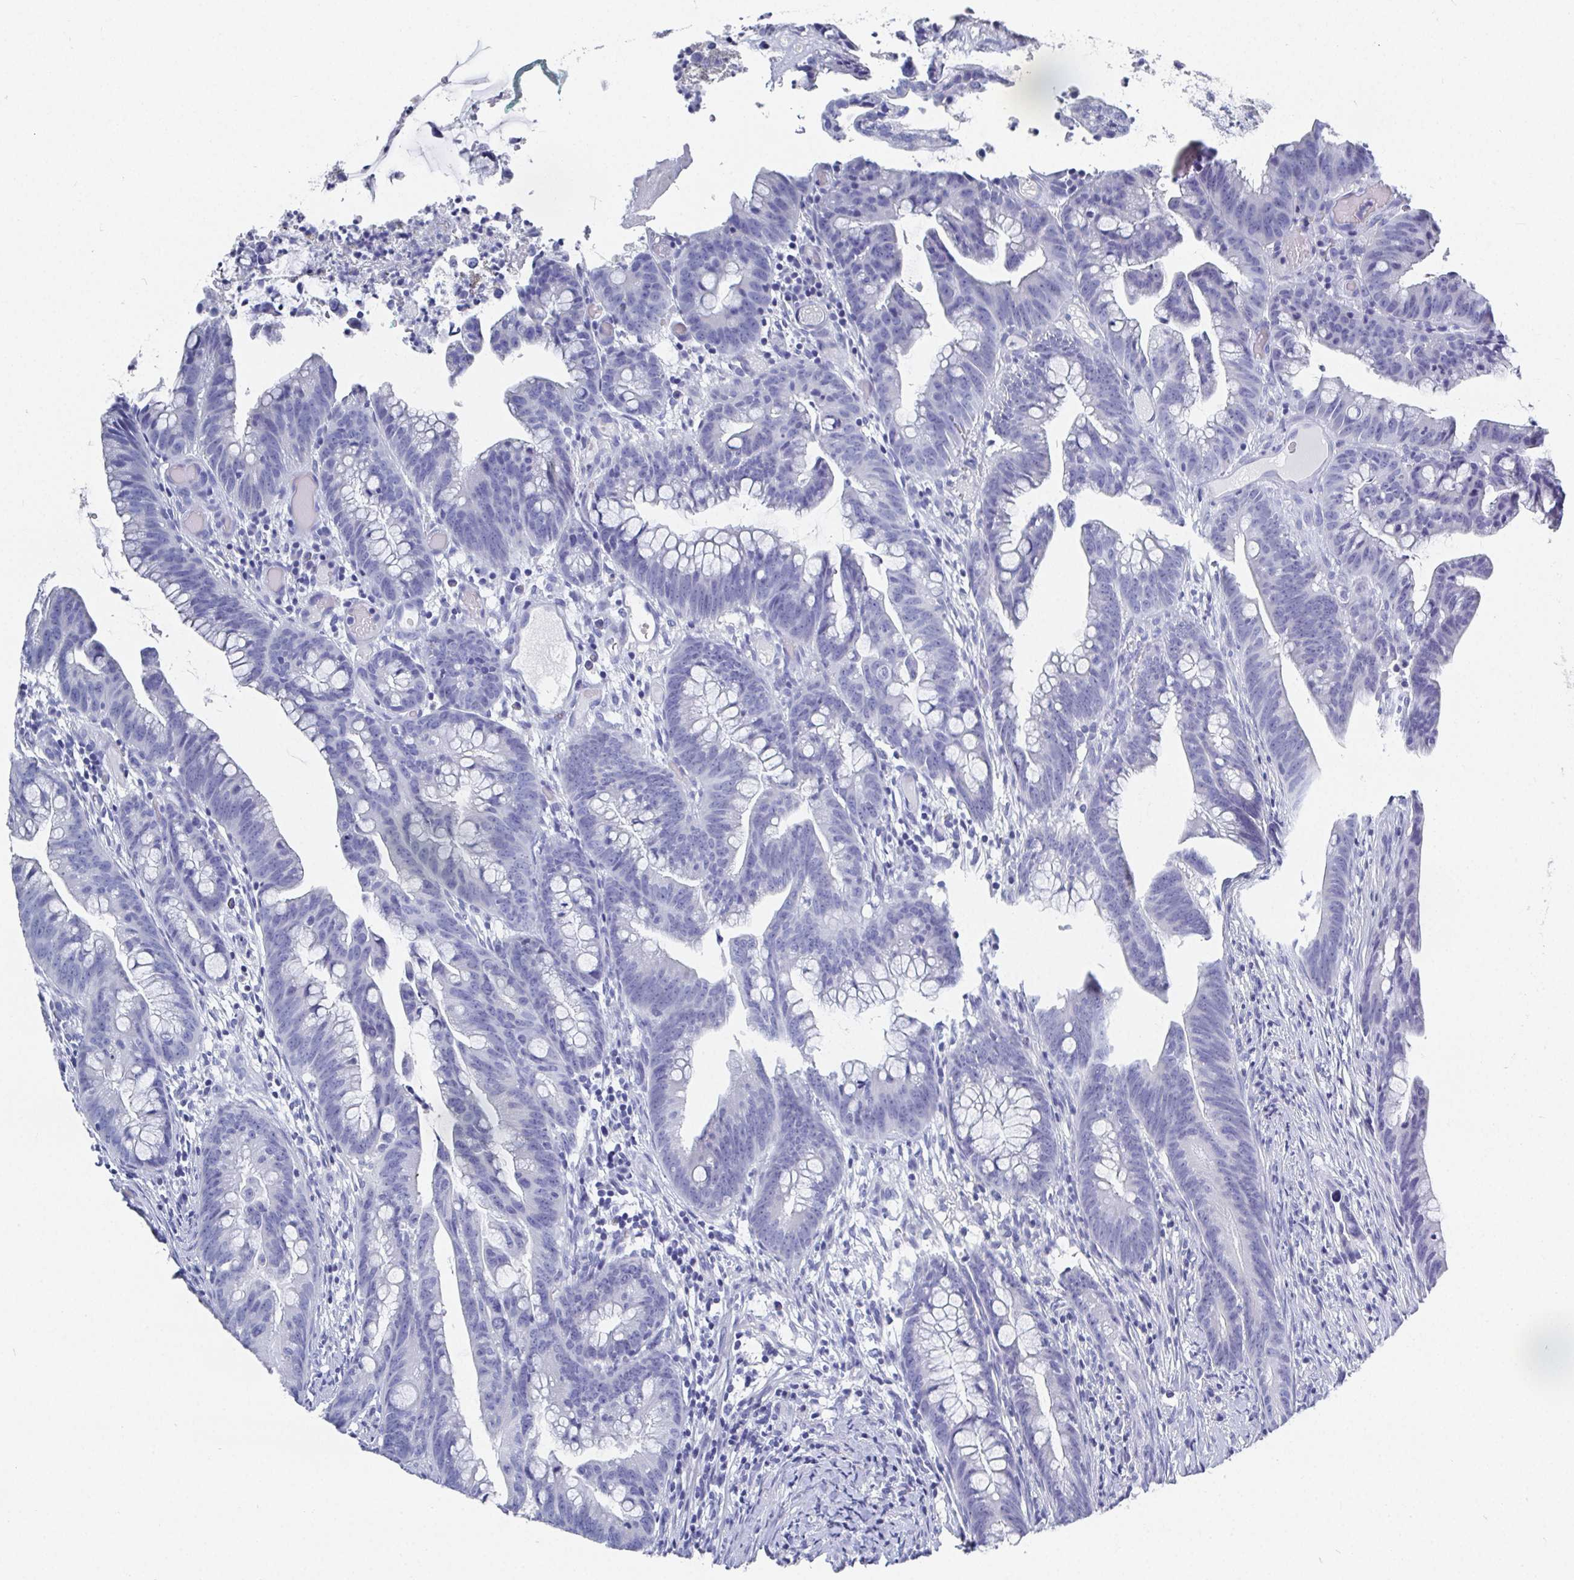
{"staining": {"intensity": "negative", "quantity": "none", "location": "none"}, "tissue": "colorectal cancer", "cell_type": "Tumor cells", "image_type": "cancer", "snomed": [{"axis": "morphology", "description": "Adenocarcinoma, NOS"}, {"axis": "topography", "description": "Colon"}], "caption": "IHC histopathology image of colorectal adenocarcinoma stained for a protein (brown), which exhibits no positivity in tumor cells.", "gene": "GRIA1", "patient": {"sex": "male", "age": 62}}